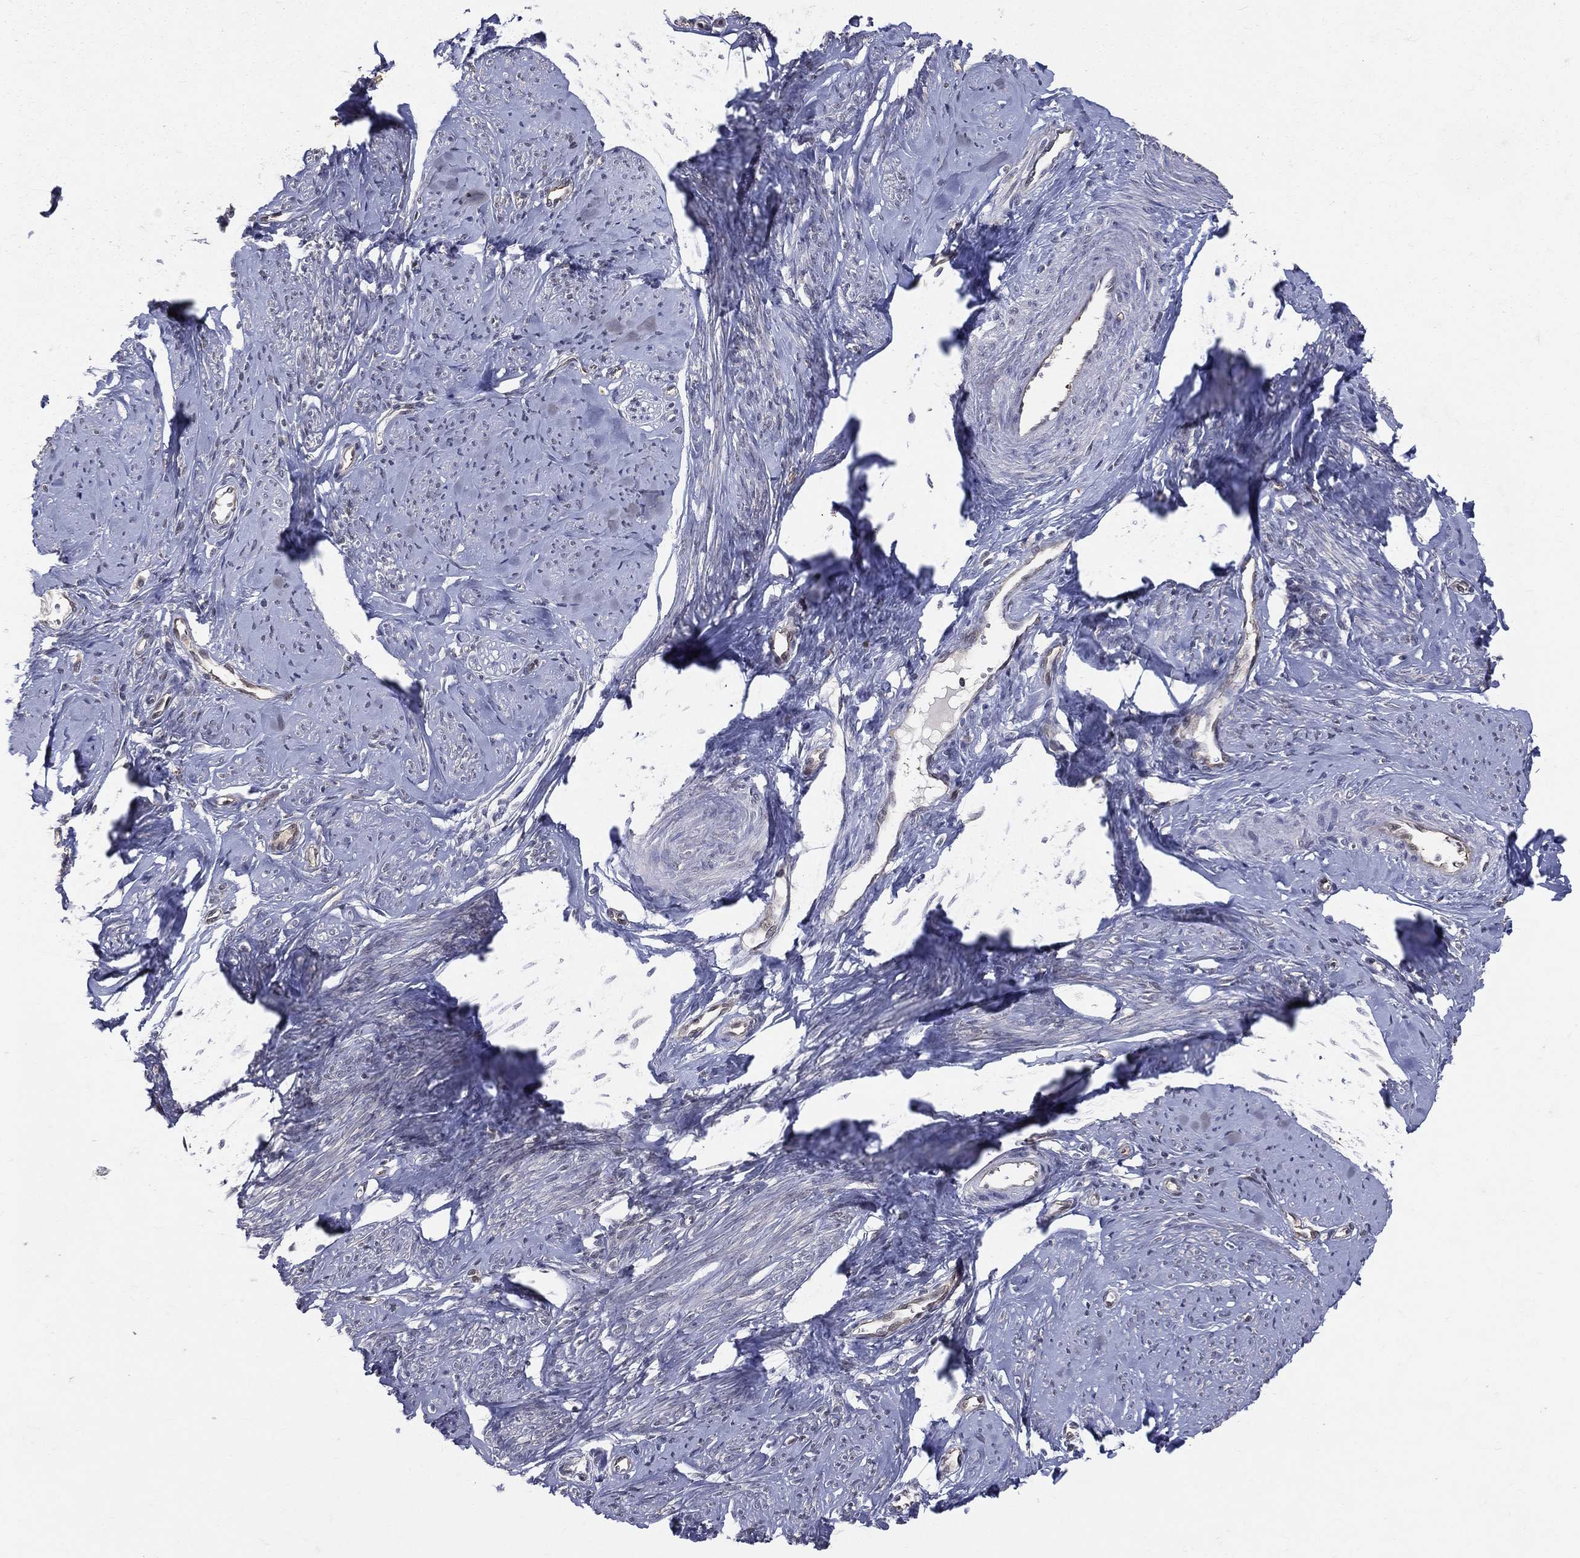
{"staining": {"intensity": "negative", "quantity": "none", "location": "none"}, "tissue": "smooth muscle", "cell_type": "Smooth muscle cells", "image_type": "normal", "snomed": [{"axis": "morphology", "description": "Normal tissue, NOS"}, {"axis": "topography", "description": "Smooth muscle"}], "caption": "Histopathology image shows no protein staining in smooth muscle cells of normal smooth muscle. (Brightfield microscopy of DAB (3,3'-diaminobenzidine) immunohistochemistry (IHC) at high magnification).", "gene": "GMPR2", "patient": {"sex": "female", "age": 48}}